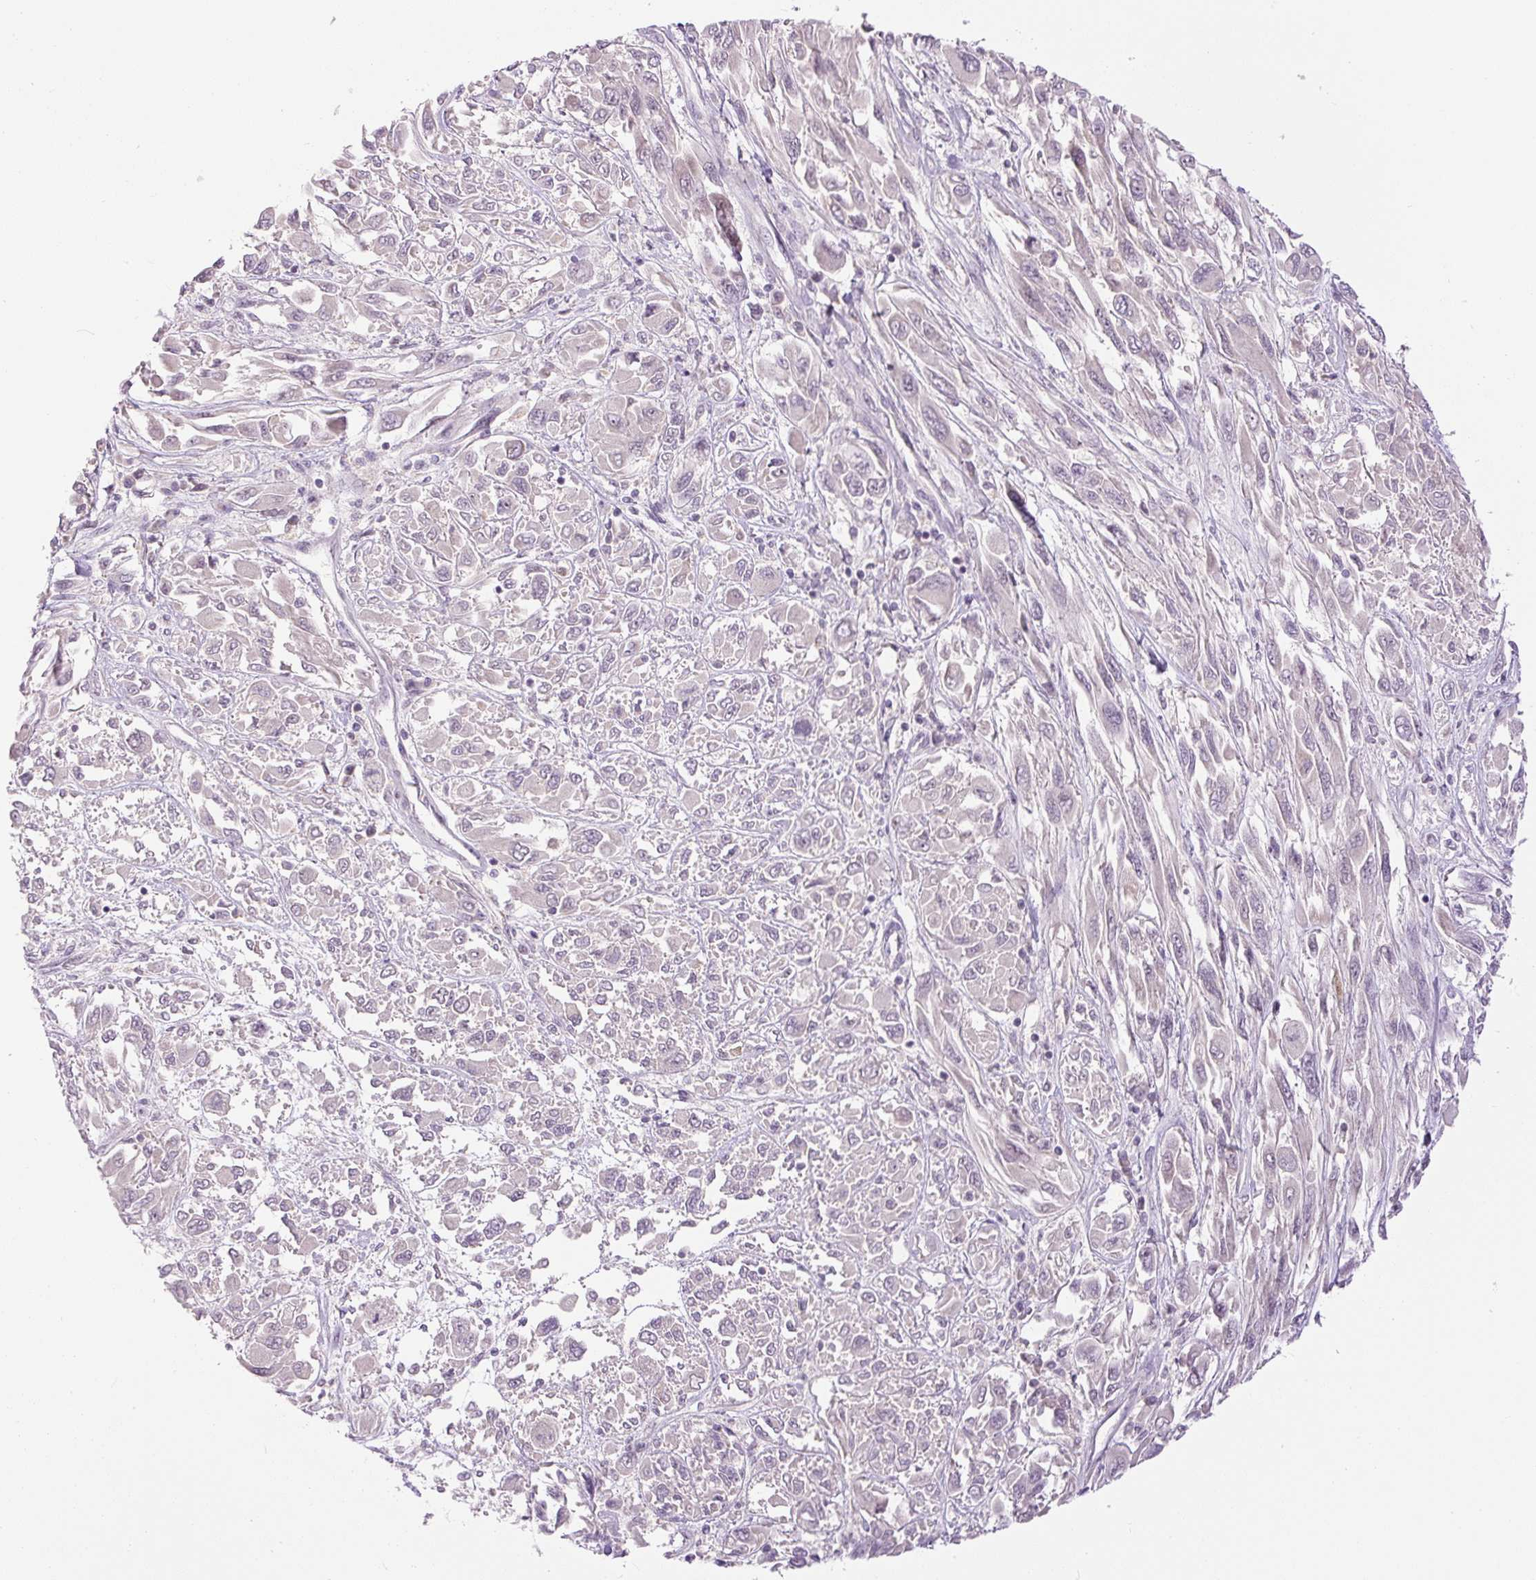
{"staining": {"intensity": "negative", "quantity": "none", "location": "none"}, "tissue": "melanoma", "cell_type": "Tumor cells", "image_type": "cancer", "snomed": [{"axis": "morphology", "description": "Malignant melanoma, NOS"}, {"axis": "topography", "description": "Skin"}], "caption": "Immunohistochemistry micrograph of malignant melanoma stained for a protein (brown), which displays no staining in tumor cells.", "gene": "FABP7", "patient": {"sex": "female", "age": 91}}